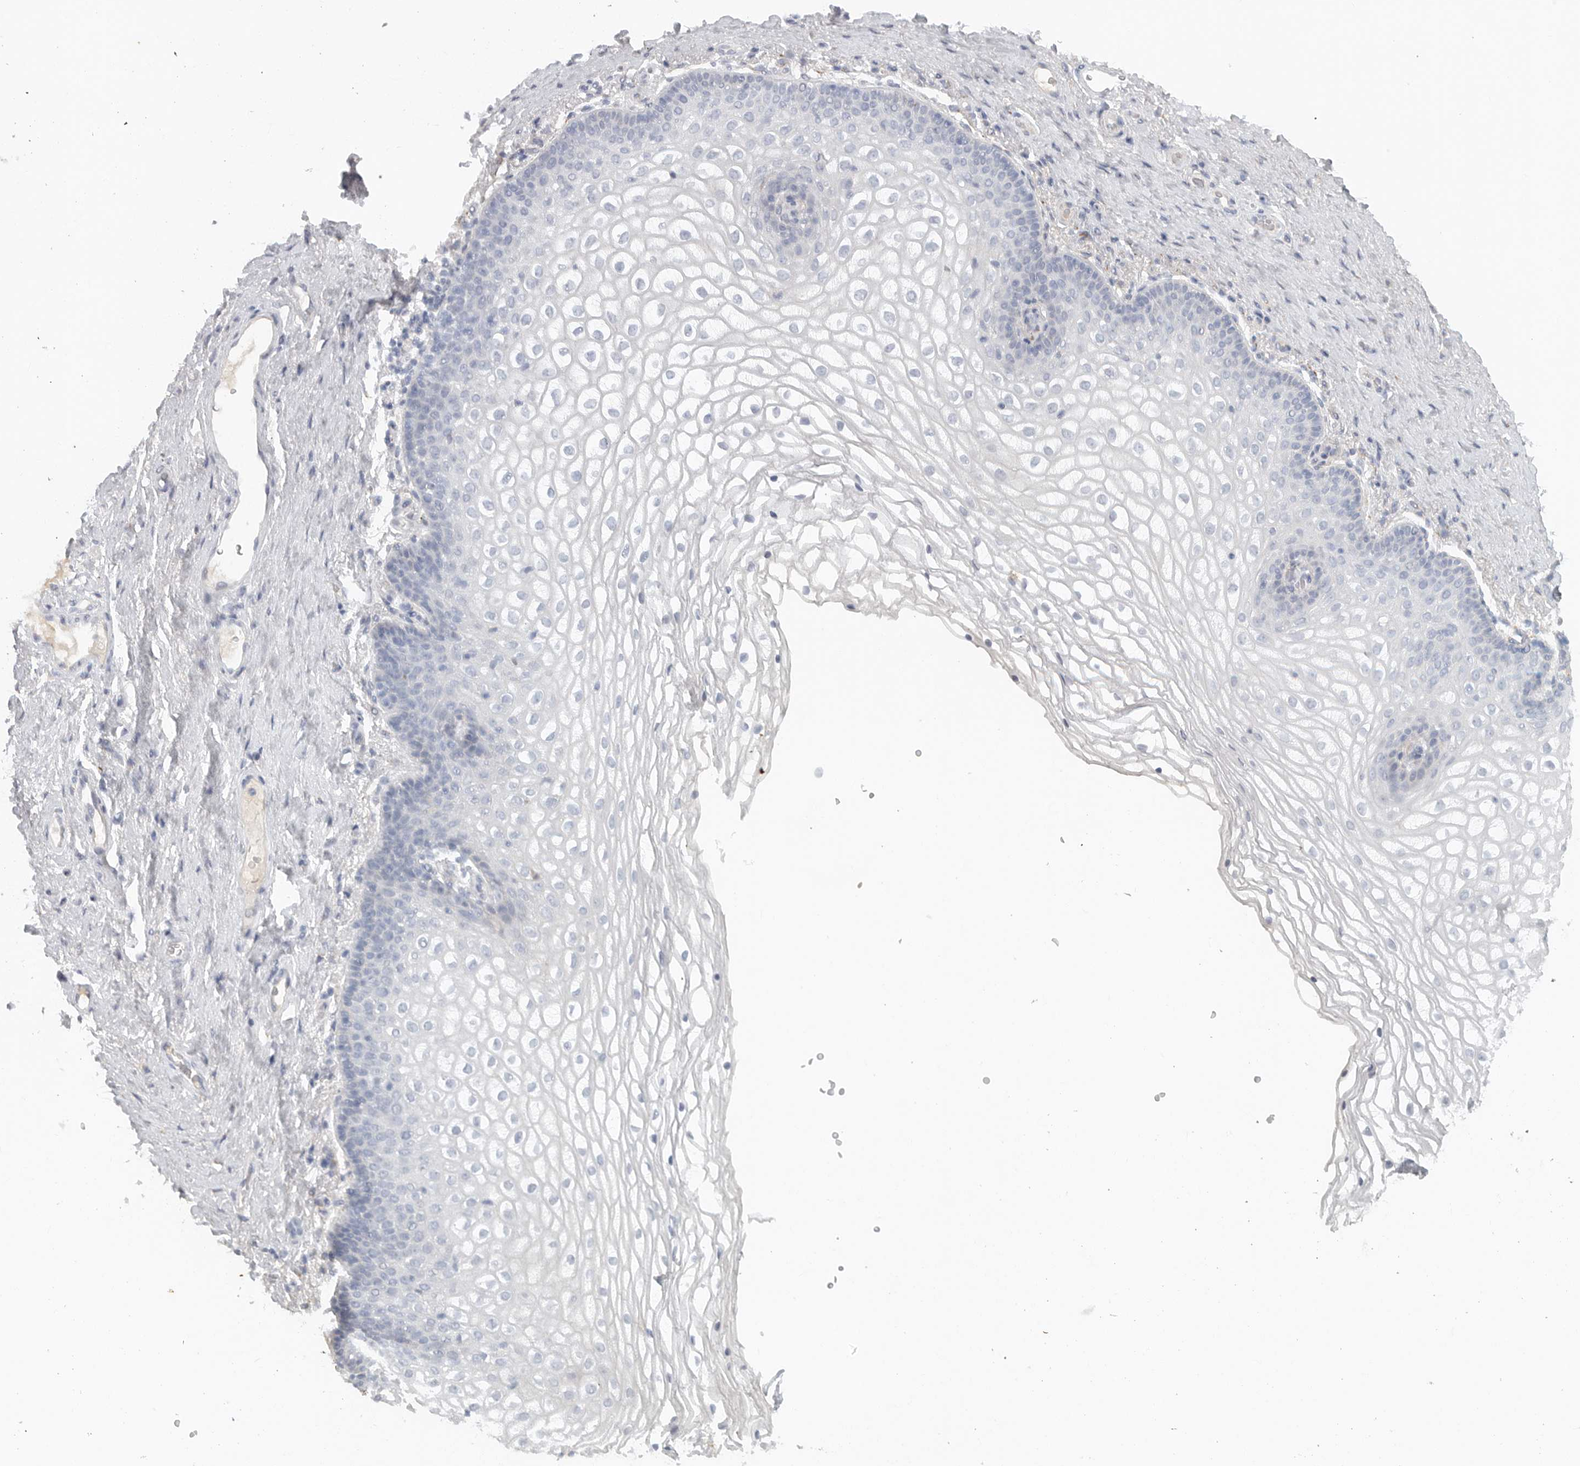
{"staining": {"intensity": "negative", "quantity": "none", "location": "none"}, "tissue": "vagina", "cell_type": "Squamous epithelial cells", "image_type": "normal", "snomed": [{"axis": "morphology", "description": "Normal tissue, NOS"}, {"axis": "topography", "description": "Vagina"}], "caption": "A histopathology image of vagina stained for a protein demonstrates no brown staining in squamous epithelial cells. Brightfield microscopy of immunohistochemistry (IHC) stained with DAB (3,3'-diaminobenzidine) (brown) and hematoxylin (blue), captured at high magnification.", "gene": "PAM", "patient": {"sex": "female", "age": 60}}